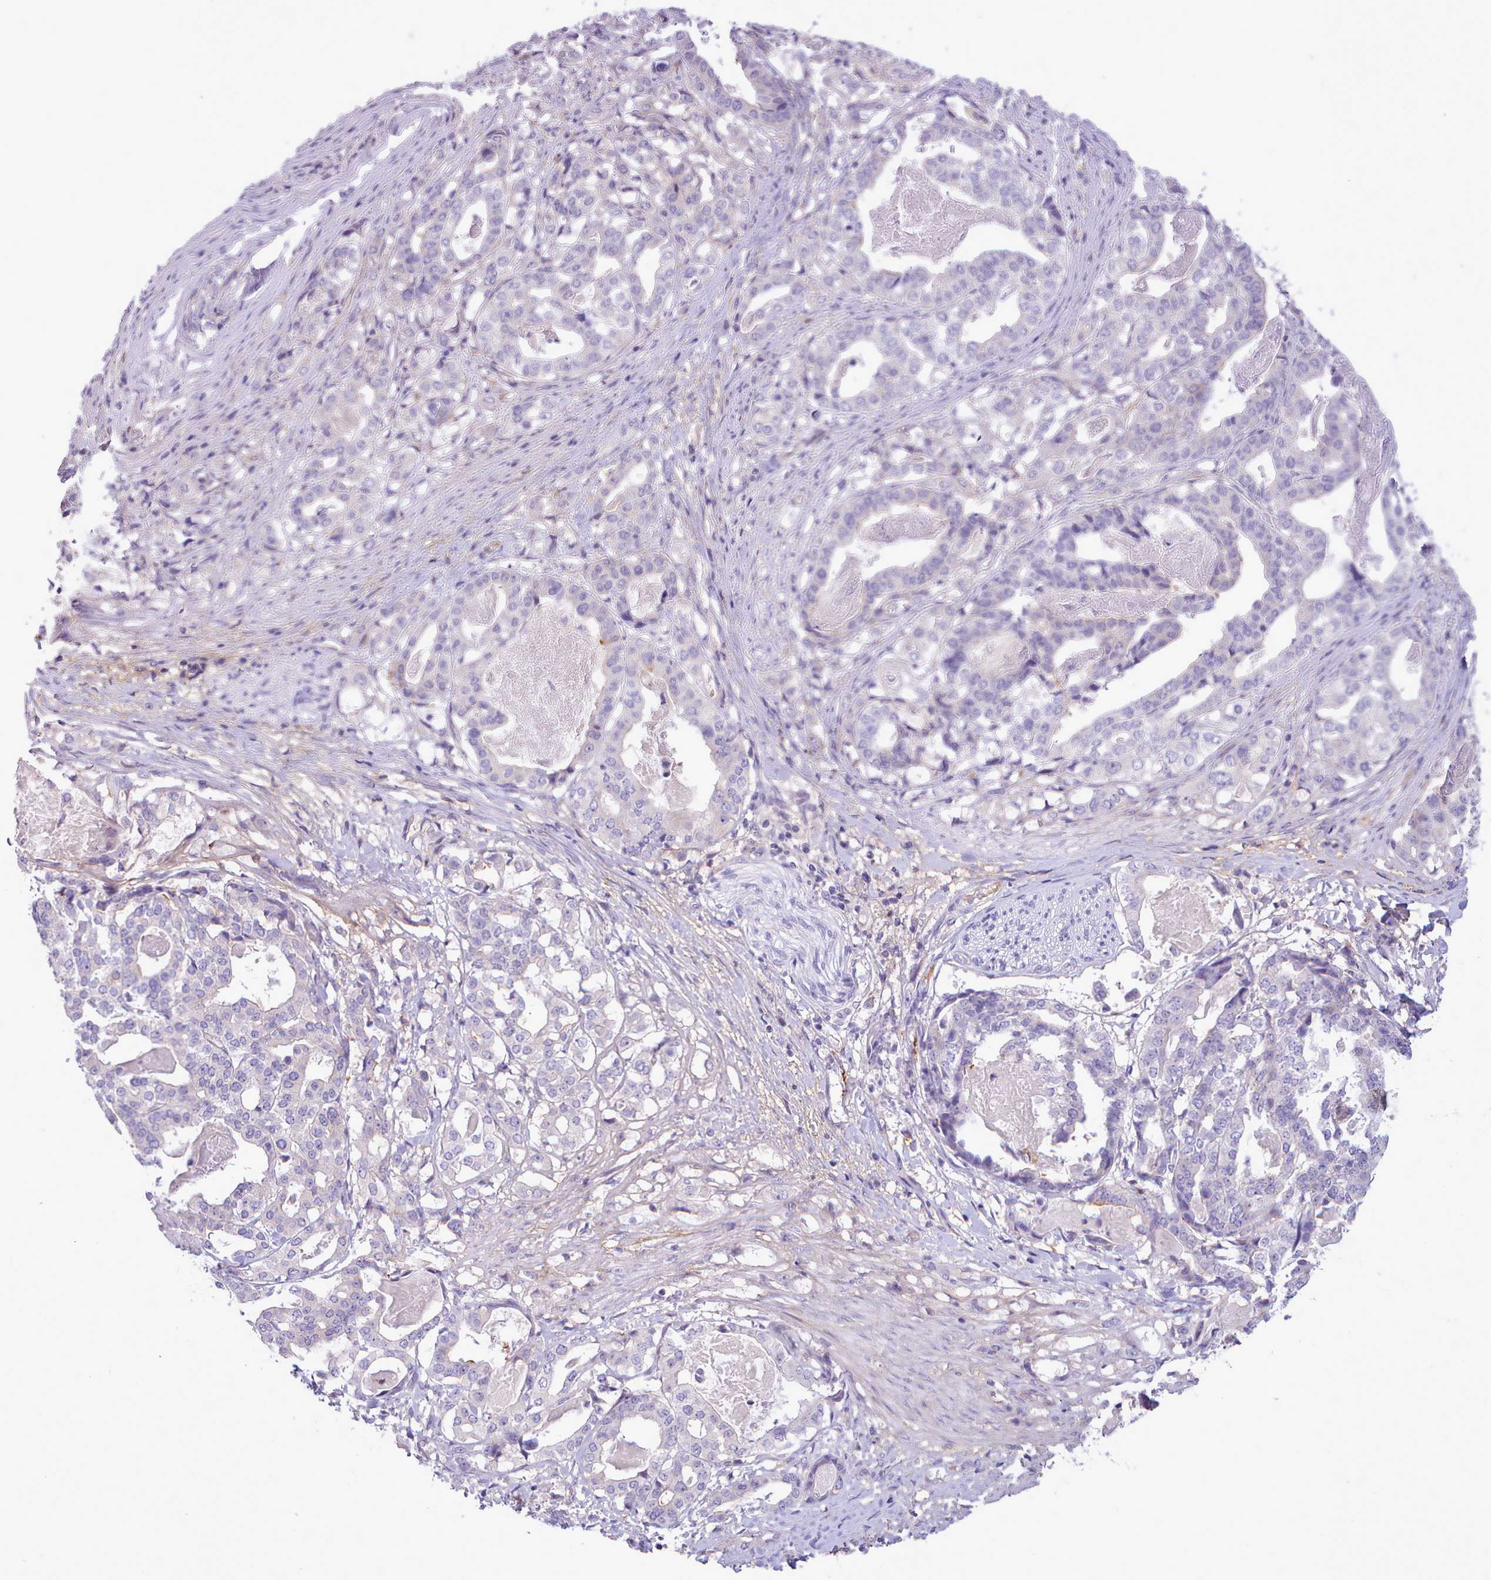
{"staining": {"intensity": "negative", "quantity": "none", "location": "none"}, "tissue": "stomach cancer", "cell_type": "Tumor cells", "image_type": "cancer", "snomed": [{"axis": "morphology", "description": "Adenocarcinoma, NOS"}, {"axis": "topography", "description": "Stomach"}], "caption": "This is an immunohistochemistry (IHC) image of human adenocarcinoma (stomach). There is no positivity in tumor cells.", "gene": "CYP2A13", "patient": {"sex": "male", "age": 48}}